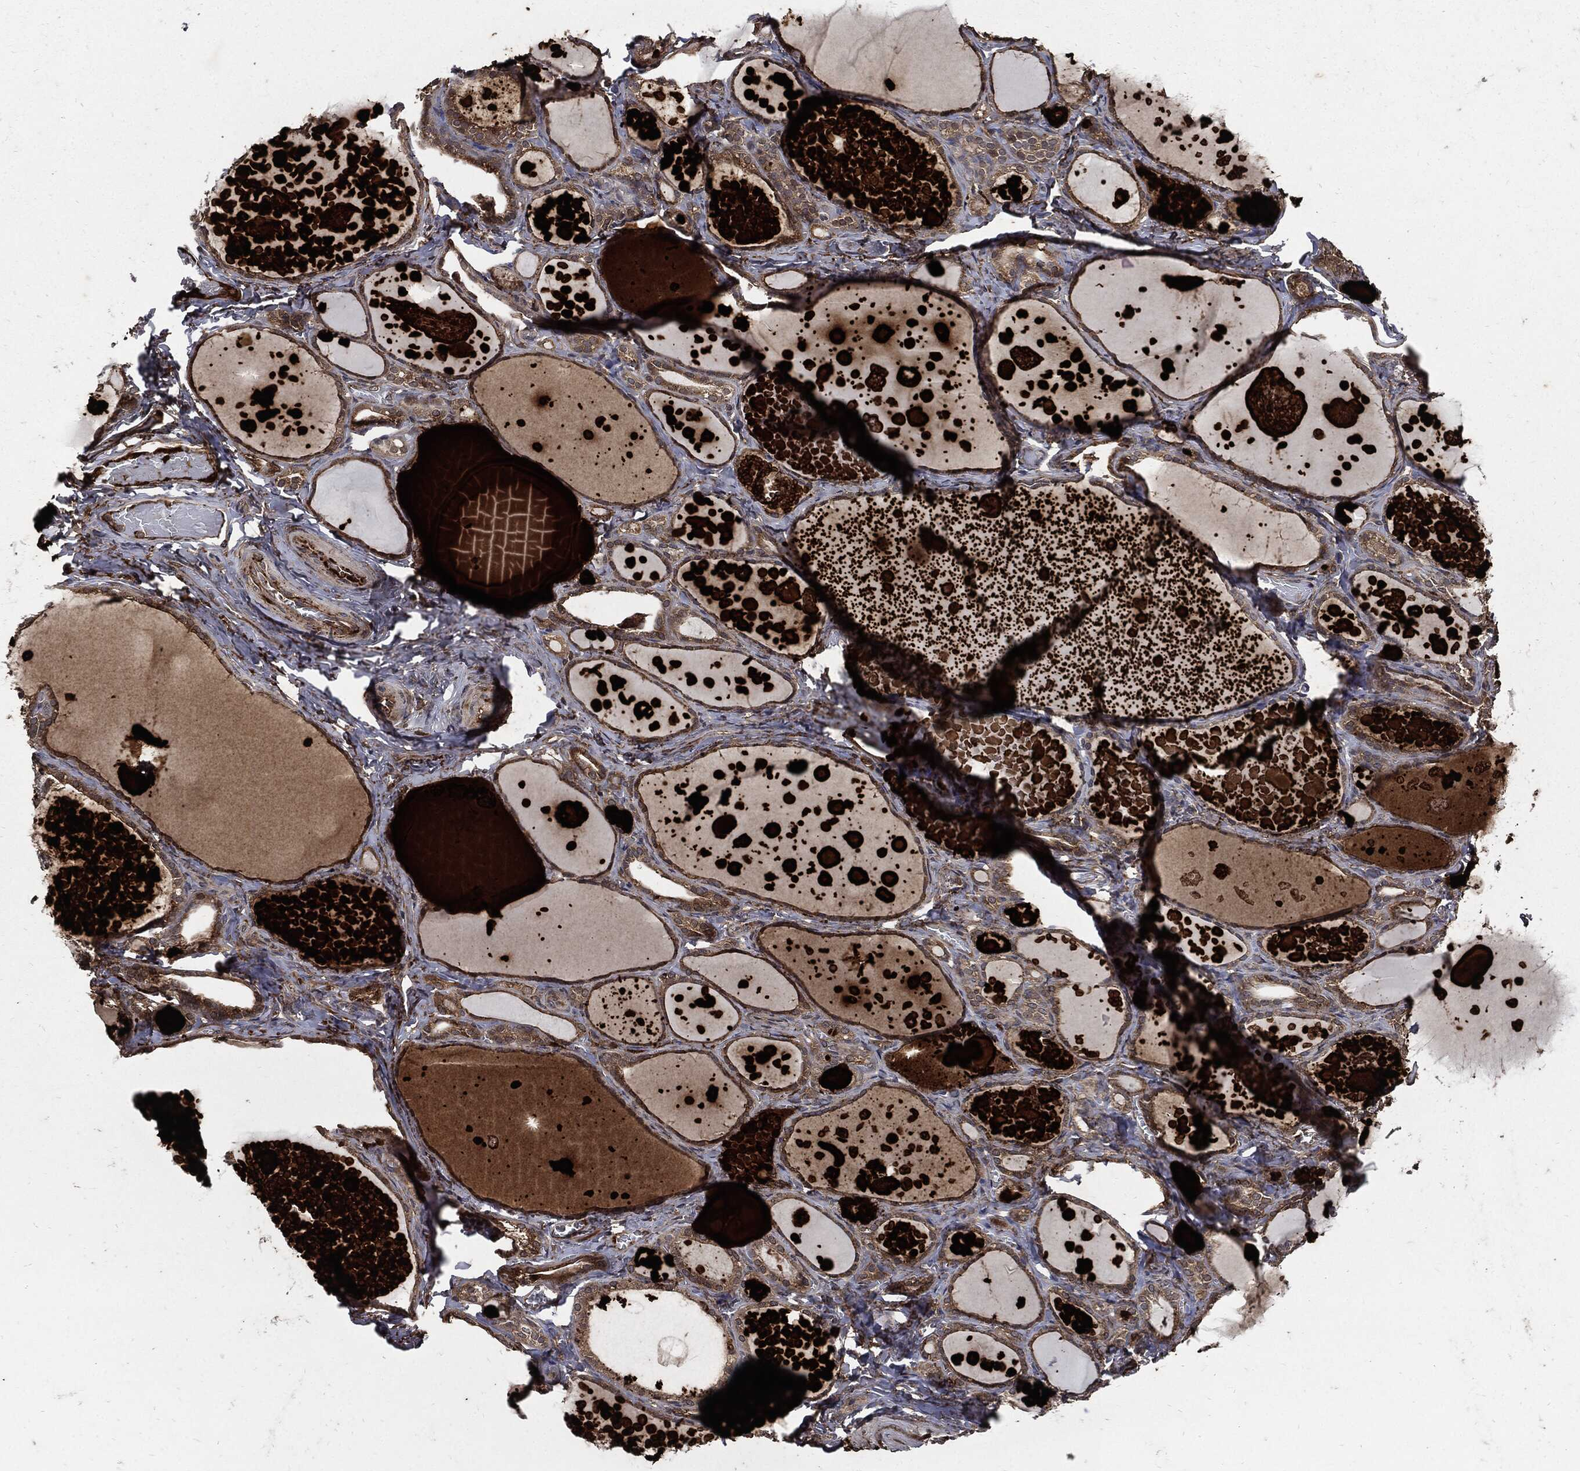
{"staining": {"intensity": "moderate", "quantity": "25%-75%", "location": "cytoplasmic/membranous"}, "tissue": "thyroid gland", "cell_type": "Glandular cells", "image_type": "normal", "snomed": [{"axis": "morphology", "description": "Normal tissue, NOS"}, {"axis": "topography", "description": "Thyroid gland"}], "caption": "Moderate cytoplasmic/membranous staining is seen in approximately 25%-75% of glandular cells in normal thyroid gland. (DAB IHC with brightfield microscopy, high magnification).", "gene": "CLU", "patient": {"sex": "female", "age": 56}}